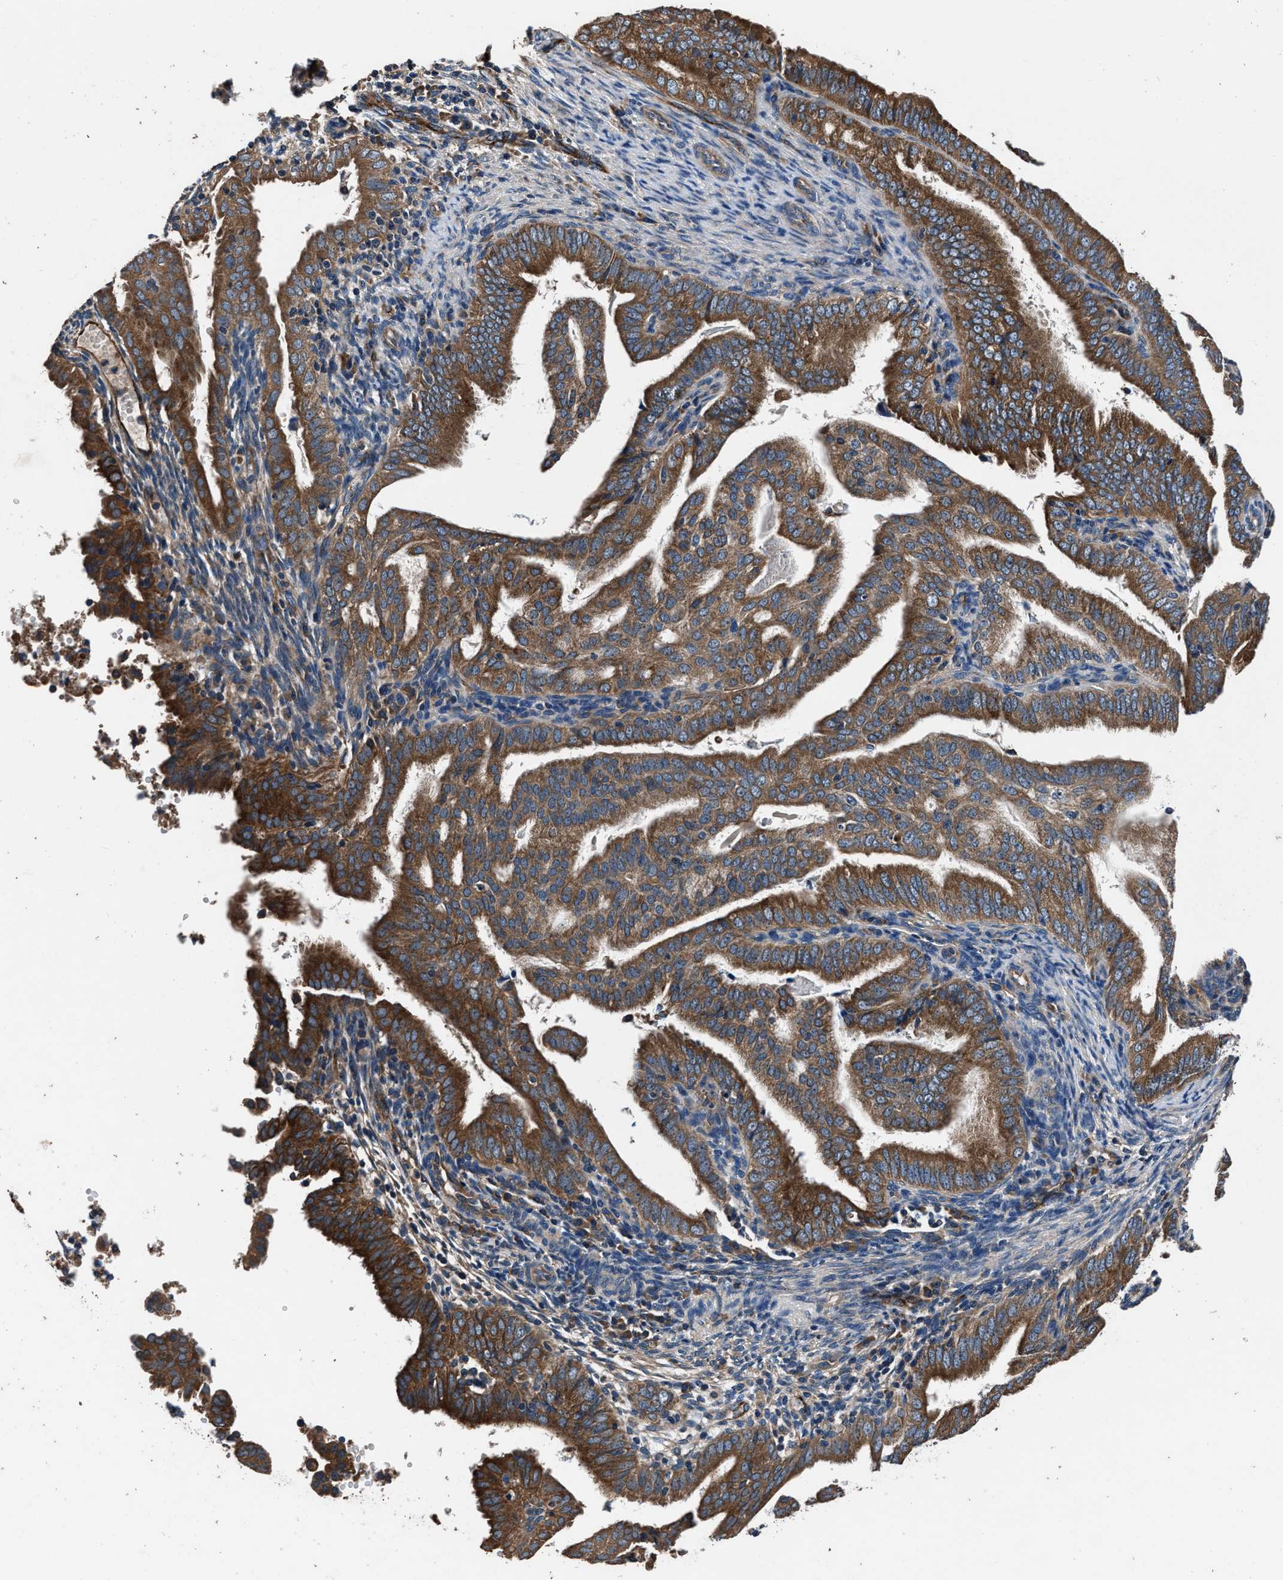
{"staining": {"intensity": "strong", "quantity": ">75%", "location": "cytoplasmic/membranous"}, "tissue": "endometrial cancer", "cell_type": "Tumor cells", "image_type": "cancer", "snomed": [{"axis": "morphology", "description": "Adenocarcinoma, NOS"}, {"axis": "topography", "description": "Endometrium"}], "caption": "Strong cytoplasmic/membranous protein expression is present in about >75% of tumor cells in endometrial cancer (adenocarcinoma). Nuclei are stained in blue.", "gene": "DHRS7B", "patient": {"sex": "female", "age": 58}}